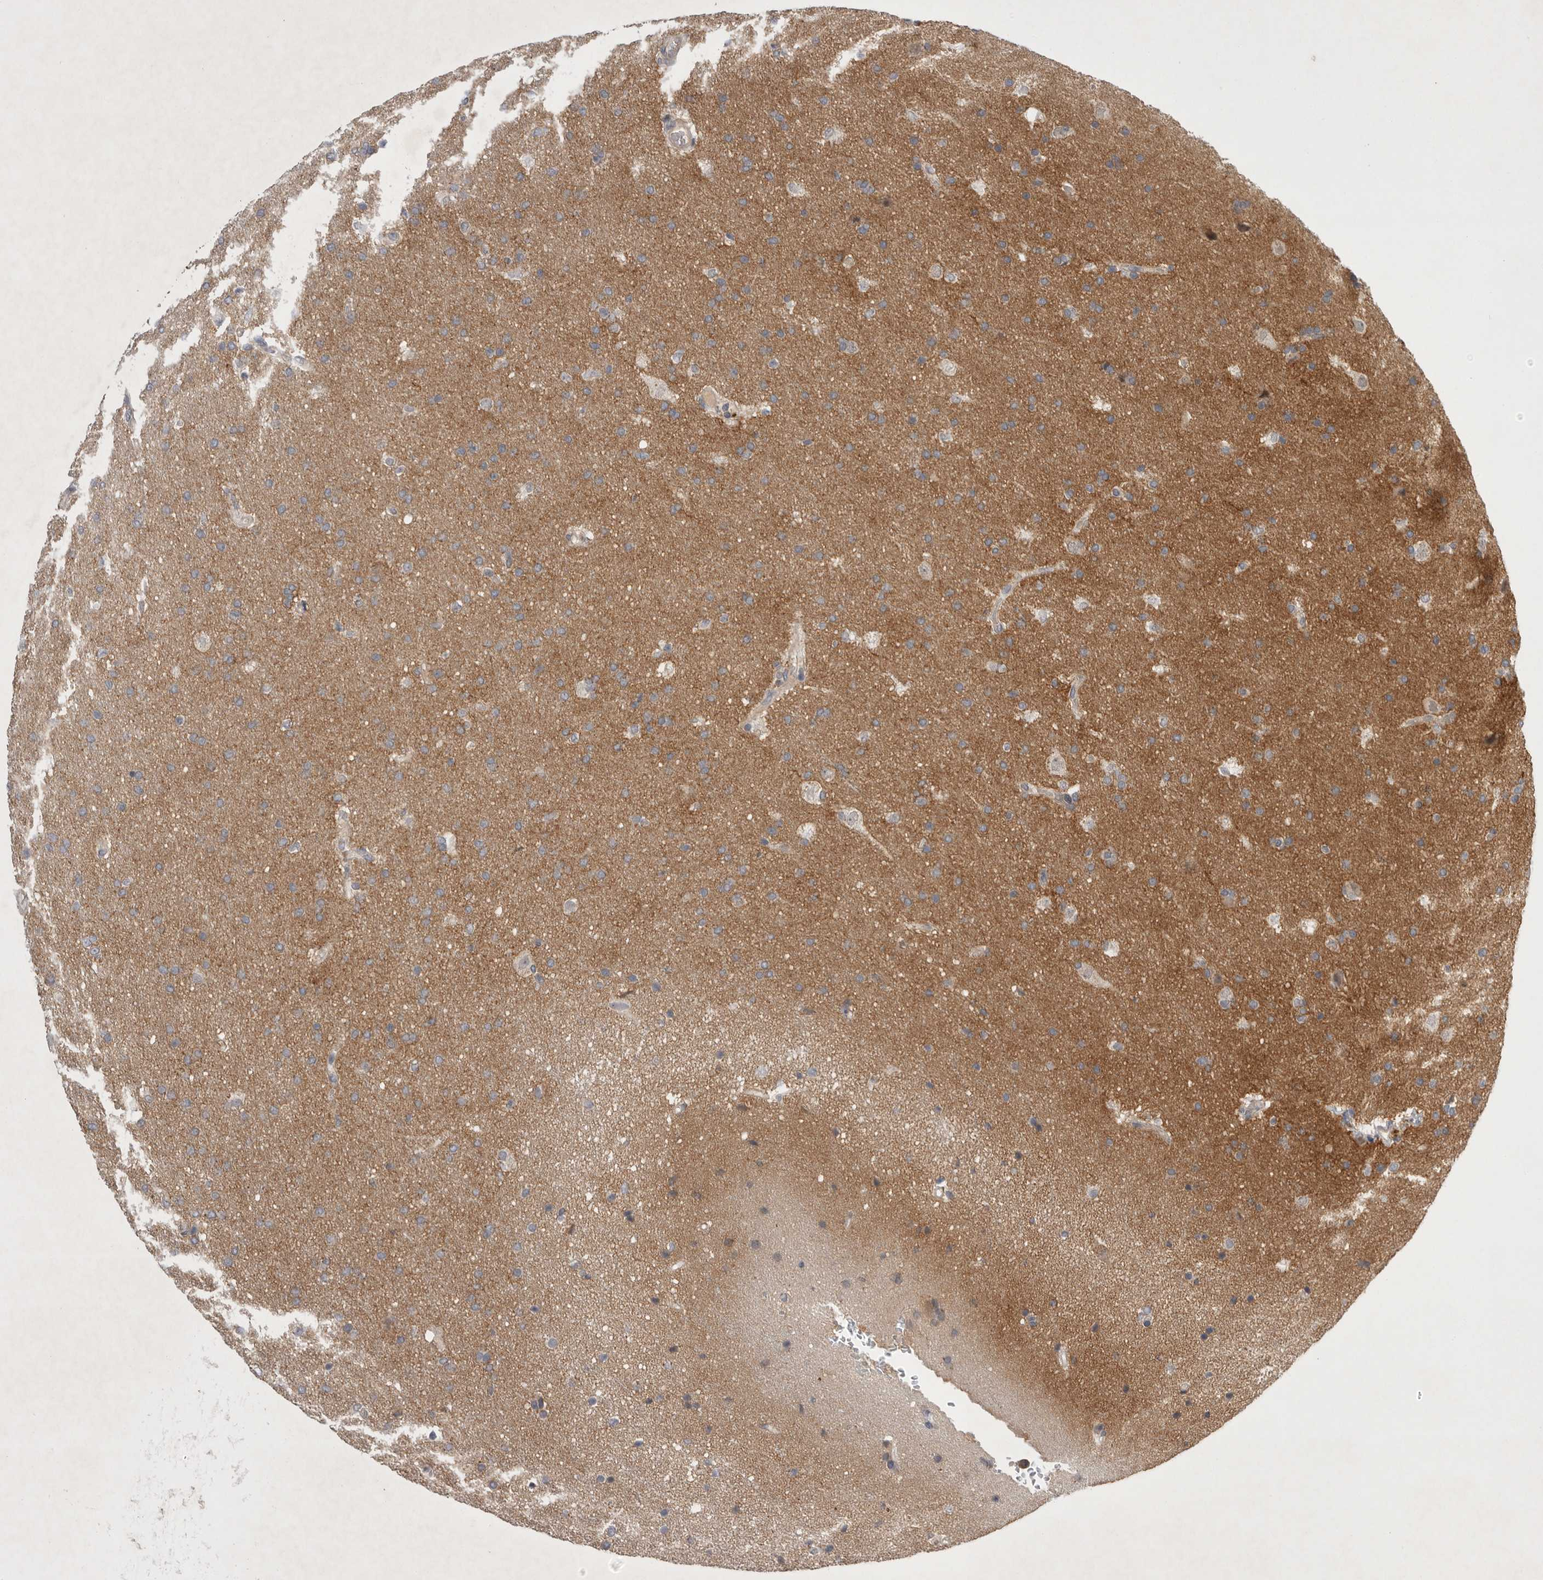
{"staining": {"intensity": "weak", "quantity": "25%-75%", "location": "cytoplasmic/membranous"}, "tissue": "glioma", "cell_type": "Tumor cells", "image_type": "cancer", "snomed": [{"axis": "morphology", "description": "Glioma, malignant, Low grade"}, {"axis": "topography", "description": "Brain"}], "caption": "Glioma was stained to show a protein in brown. There is low levels of weak cytoplasmic/membranous positivity in approximately 25%-75% of tumor cells. (DAB = brown stain, brightfield microscopy at high magnification).", "gene": "NRCAM", "patient": {"sex": "female", "age": 37}}